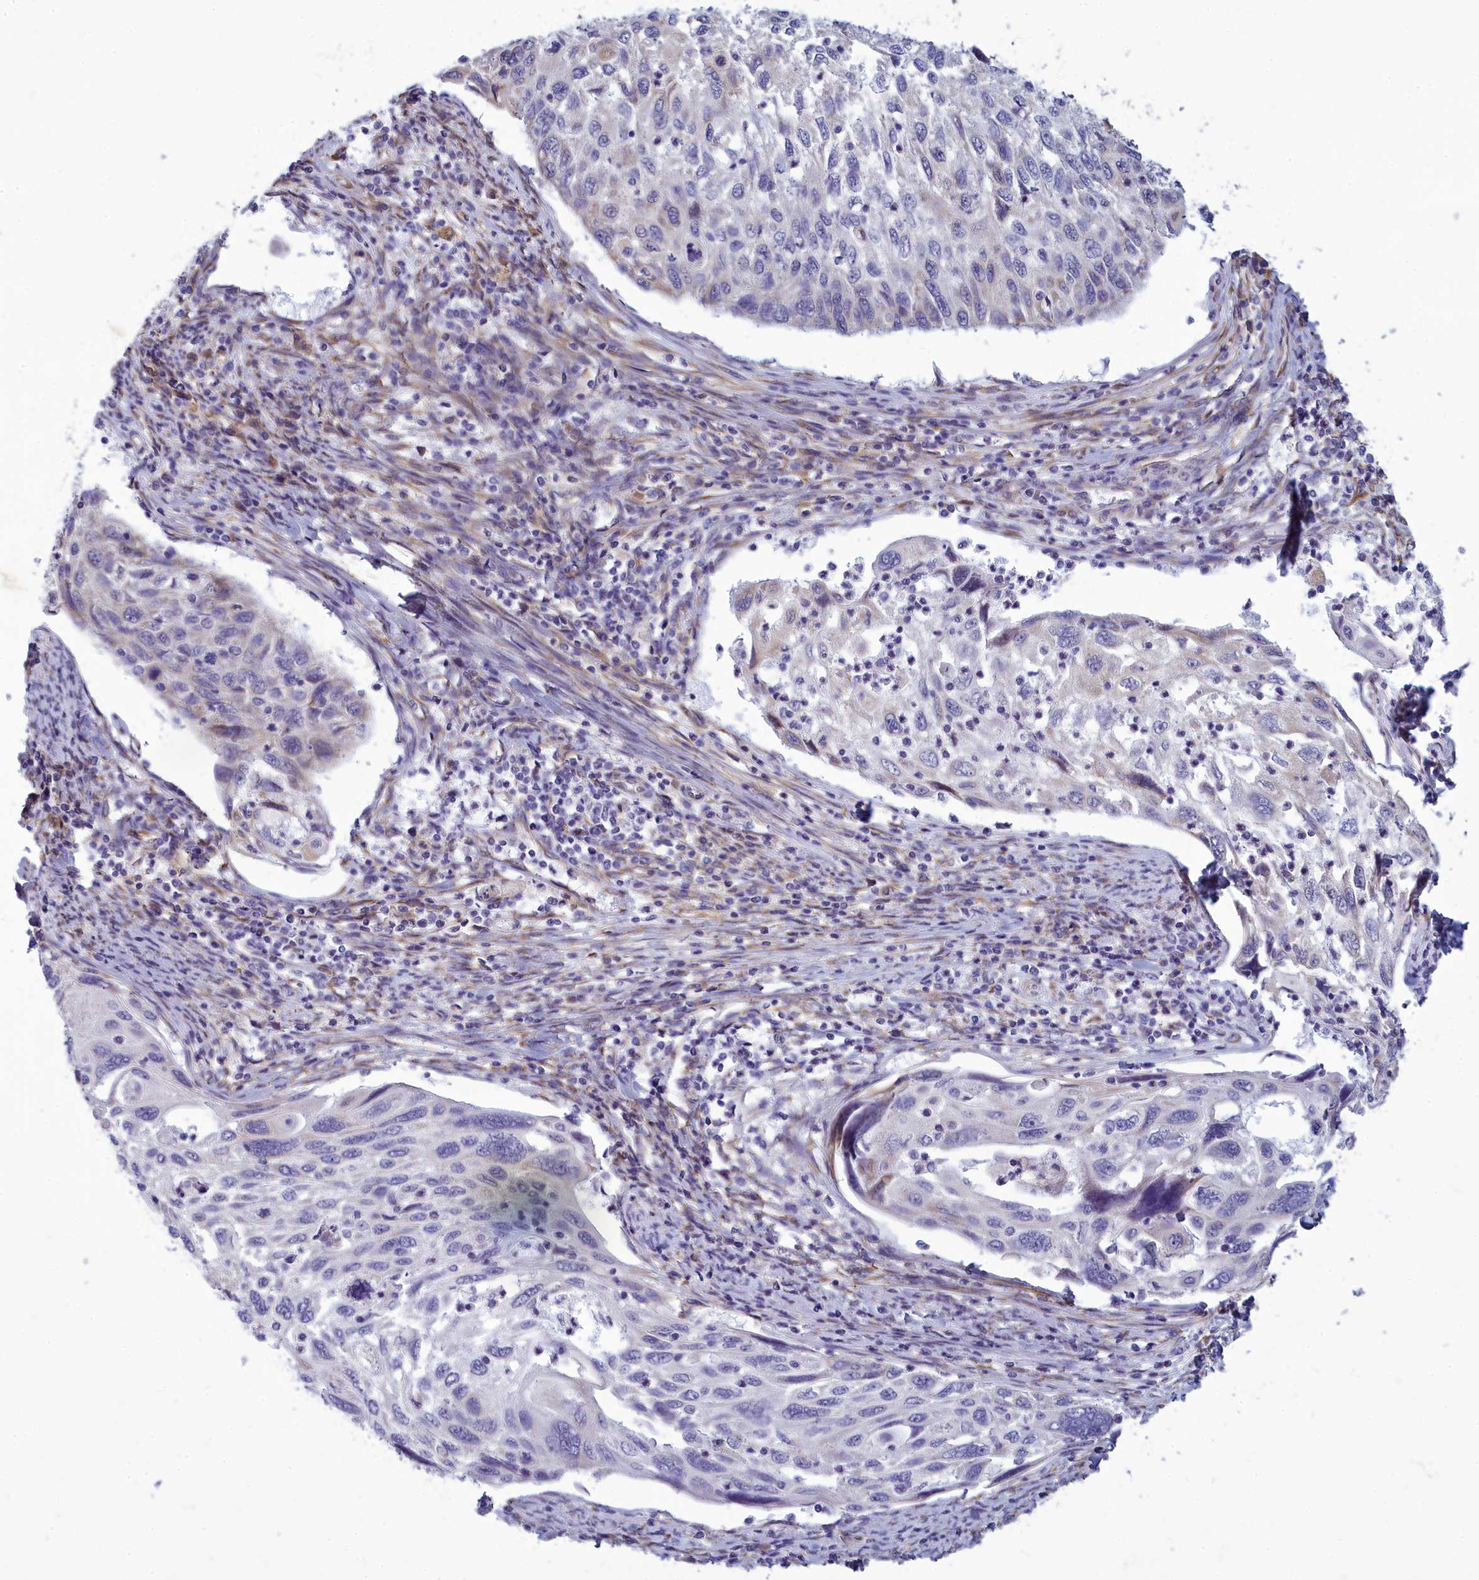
{"staining": {"intensity": "negative", "quantity": "none", "location": "none"}, "tissue": "cervical cancer", "cell_type": "Tumor cells", "image_type": "cancer", "snomed": [{"axis": "morphology", "description": "Squamous cell carcinoma, NOS"}, {"axis": "topography", "description": "Cervix"}], "caption": "DAB (3,3'-diaminobenzidine) immunohistochemical staining of human squamous cell carcinoma (cervical) reveals no significant staining in tumor cells.", "gene": "CENATAC", "patient": {"sex": "female", "age": 70}}